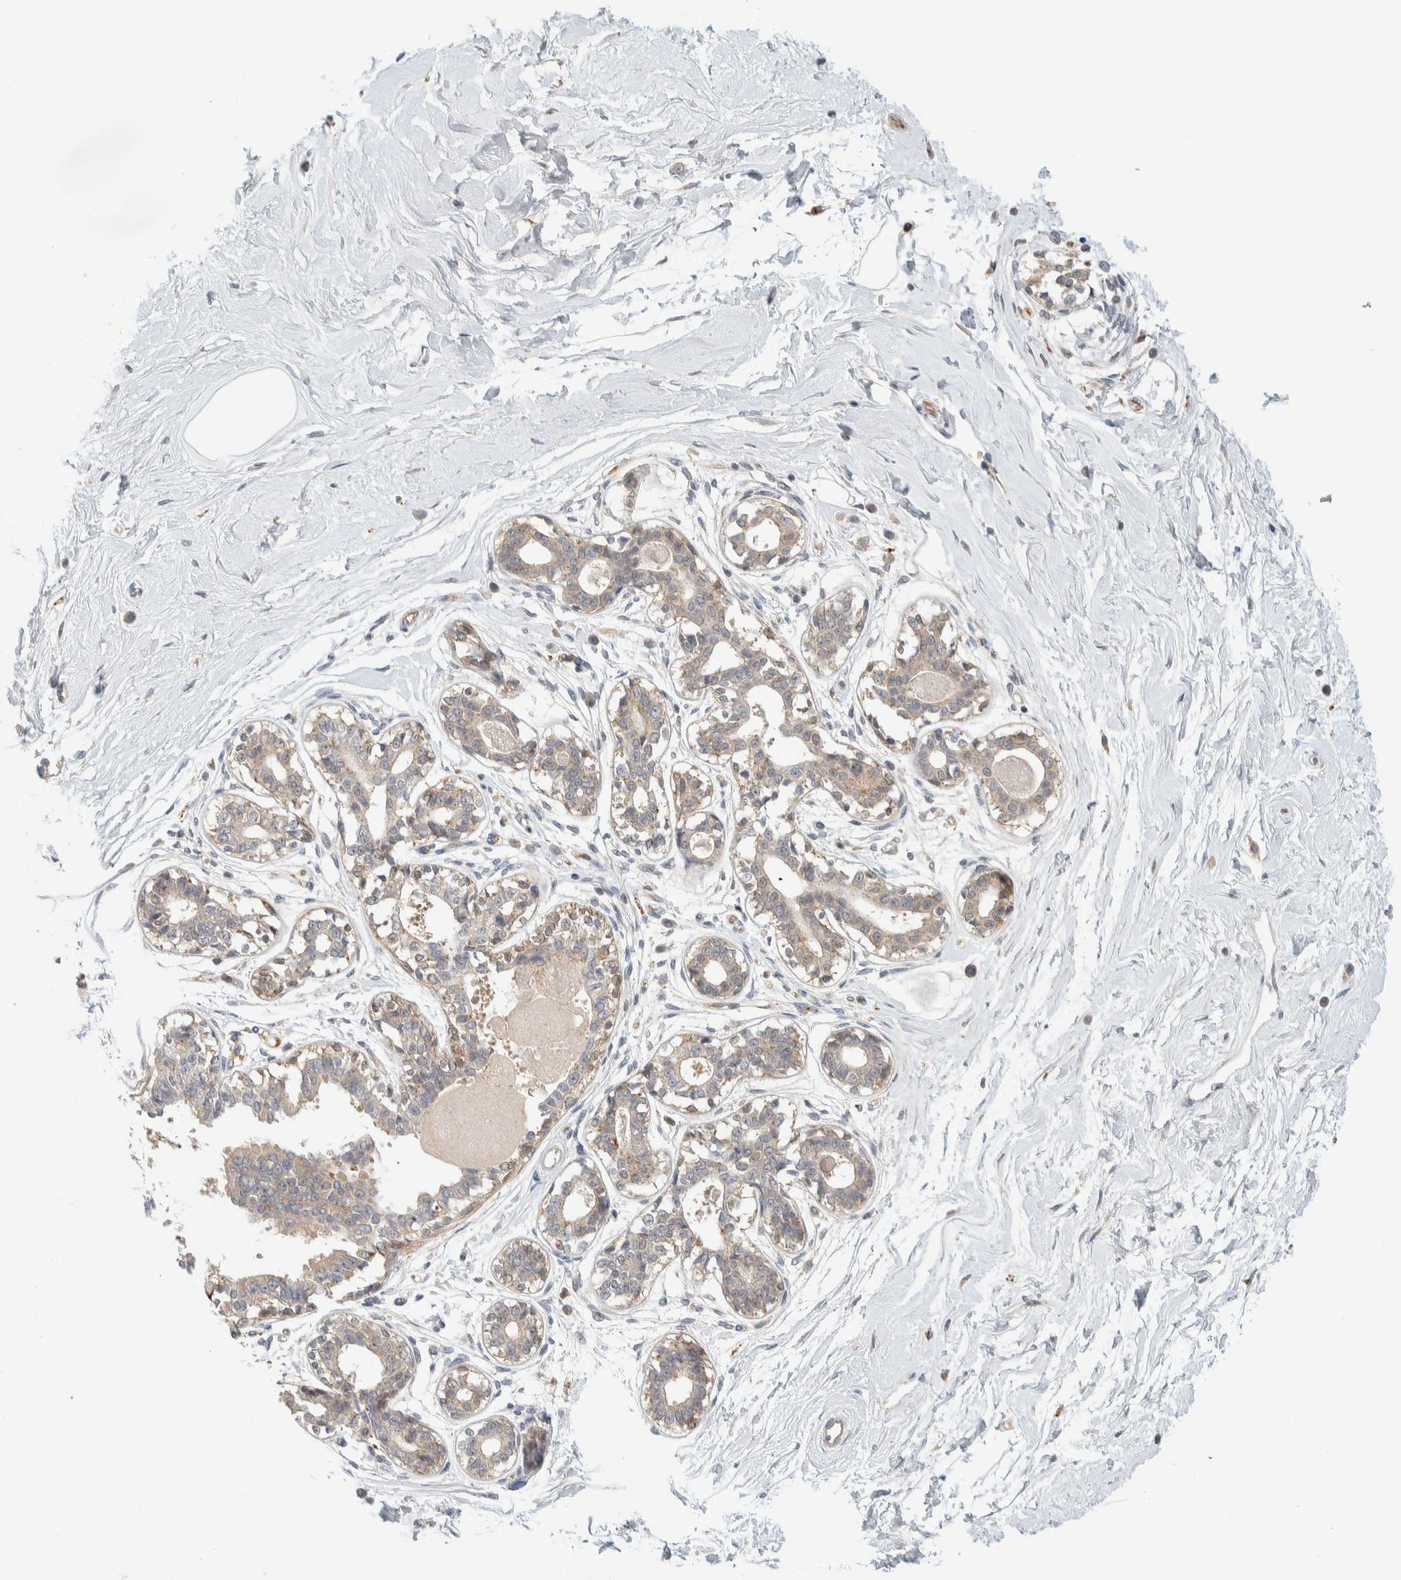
{"staining": {"intensity": "negative", "quantity": "none", "location": "none"}, "tissue": "breast", "cell_type": "Adipocytes", "image_type": "normal", "snomed": [{"axis": "morphology", "description": "Normal tissue, NOS"}, {"axis": "topography", "description": "Breast"}], "caption": "A micrograph of breast stained for a protein displays no brown staining in adipocytes.", "gene": "GCLM", "patient": {"sex": "female", "age": 45}}